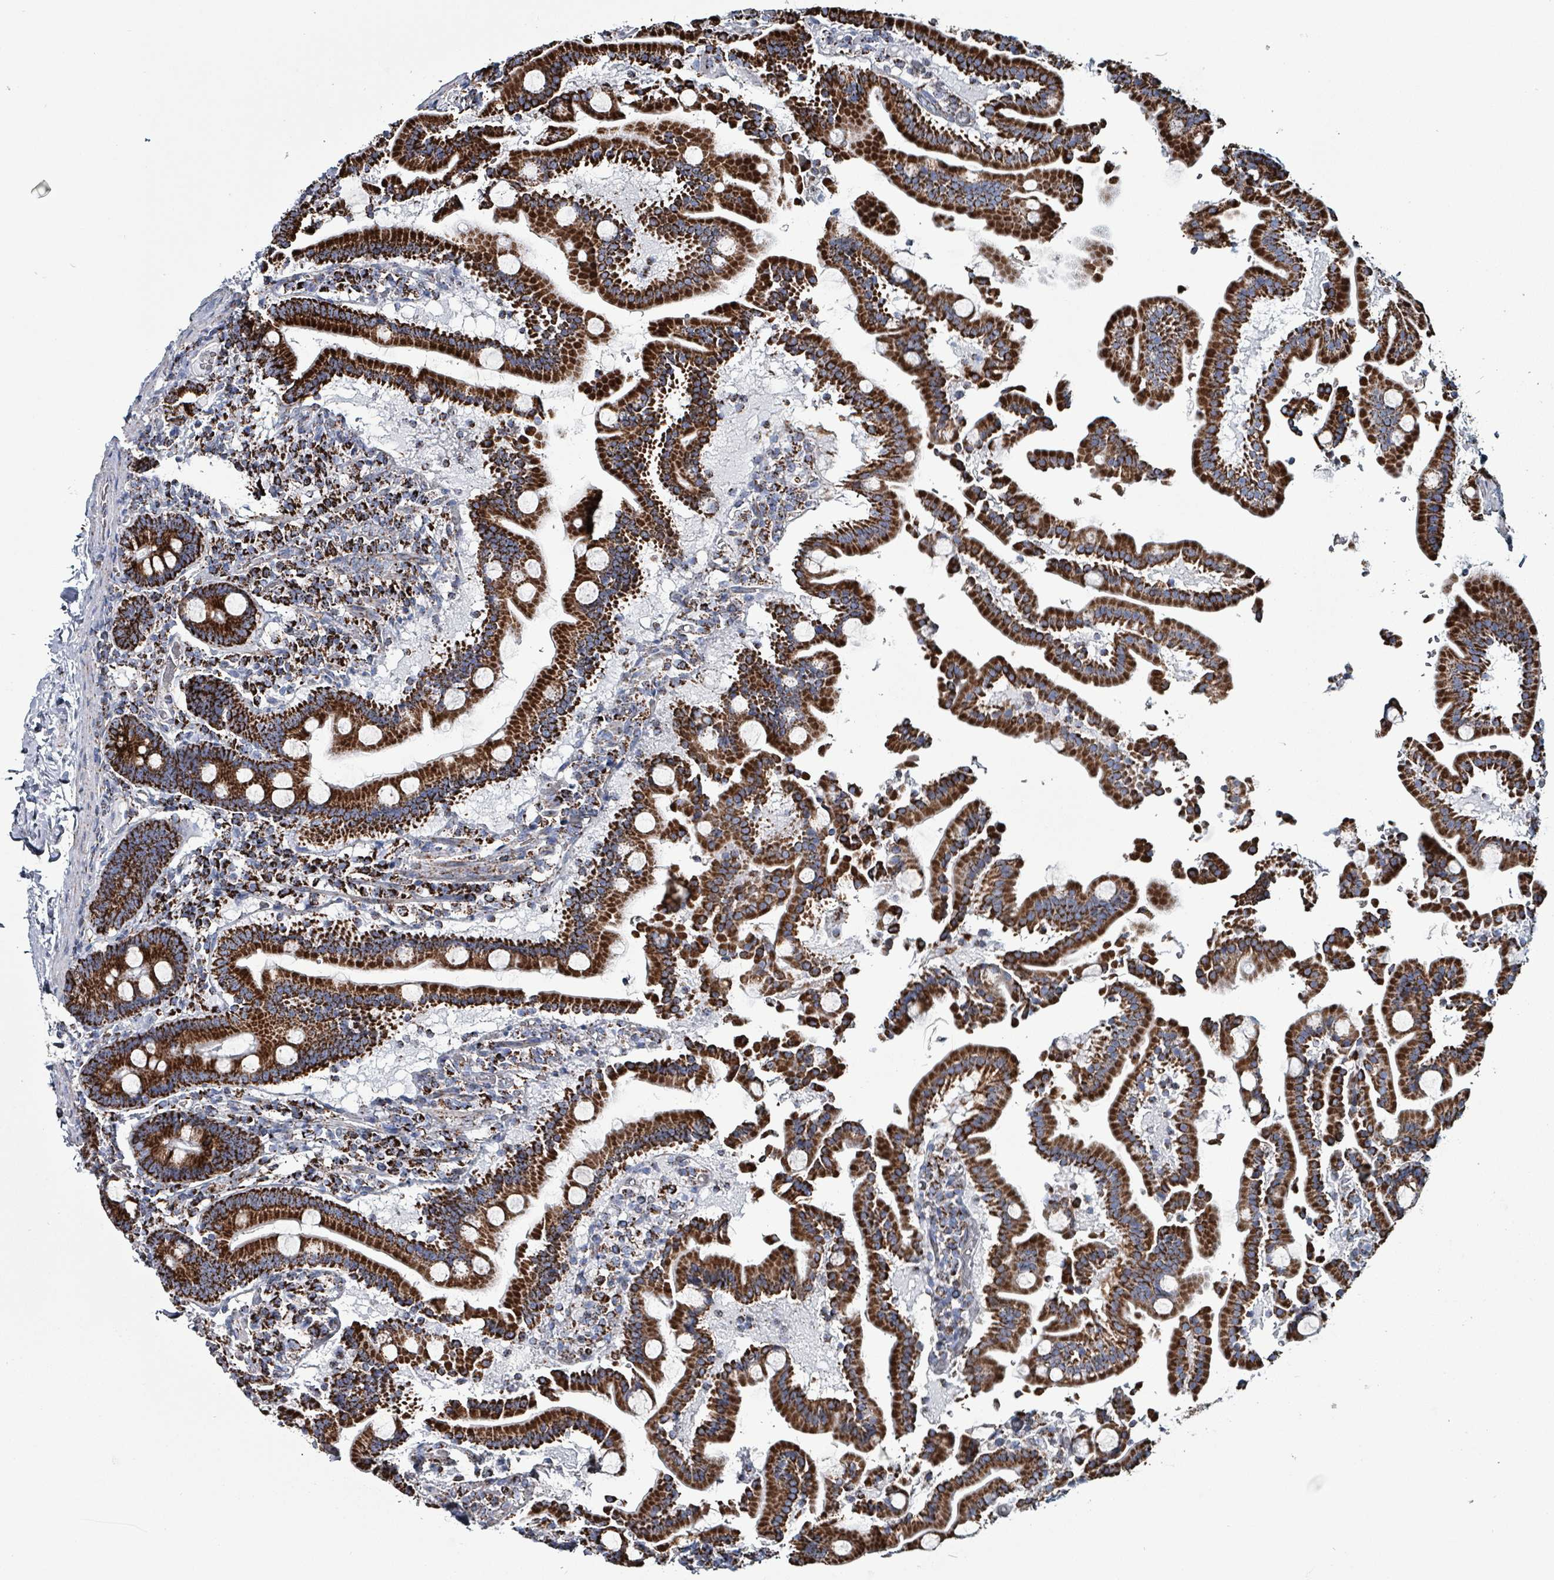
{"staining": {"intensity": "strong", "quantity": ">75%", "location": "cytoplasmic/membranous"}, "tissue": "duodenum", "cell_type": "Glandular cells", "image_type": "normal", "snomed": [{"axis": "morphology", "description": "Normal tissue, NOS"}, {"axis": "topography", "description": "Duodenum"}], "caption": "Protein expression analysis of unremarkable duodenum displays strong cytoplasmic/membranous staining in about >75% of glandular cells.", "gene": "IDH3B", "patient": {"sex": "male", "age": 55}}